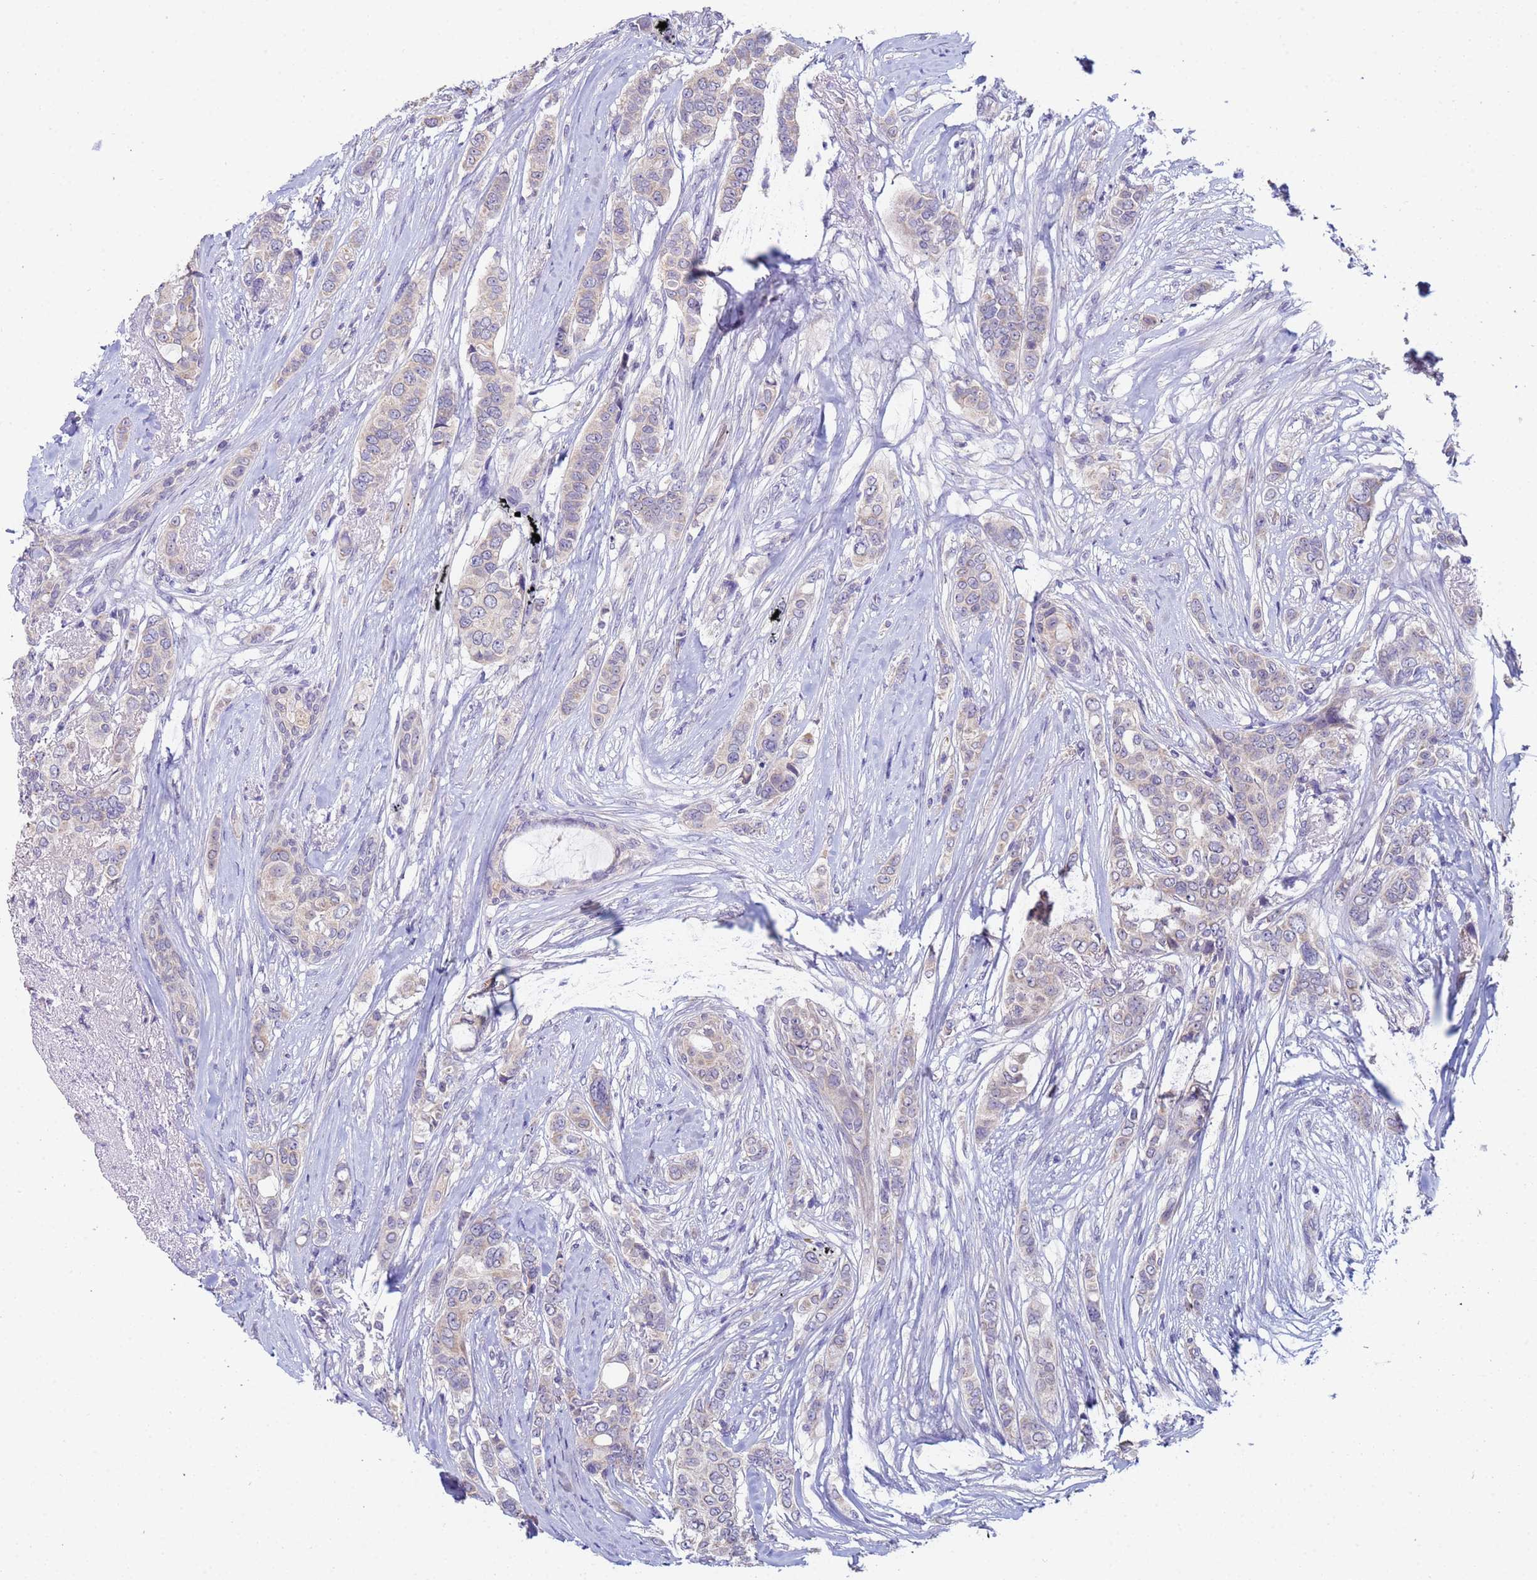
{"staining": {"intensity": "negative", "quantity": "none", "location": "none"}, "tissue": "breast cancer", "cell_type": "Tumor cells", "image_type": "cancer", "snomed": [{"axis": "morphology", "description": "Lobular carcinoma"}, {"axis": "topography", "description": "Breast"}], "caption": "Tumor cells are negative for protein expression in human lobular carcinoma (breast).", "gene": "CLHC1", "patient": {"sex": "female", "age": 51}}